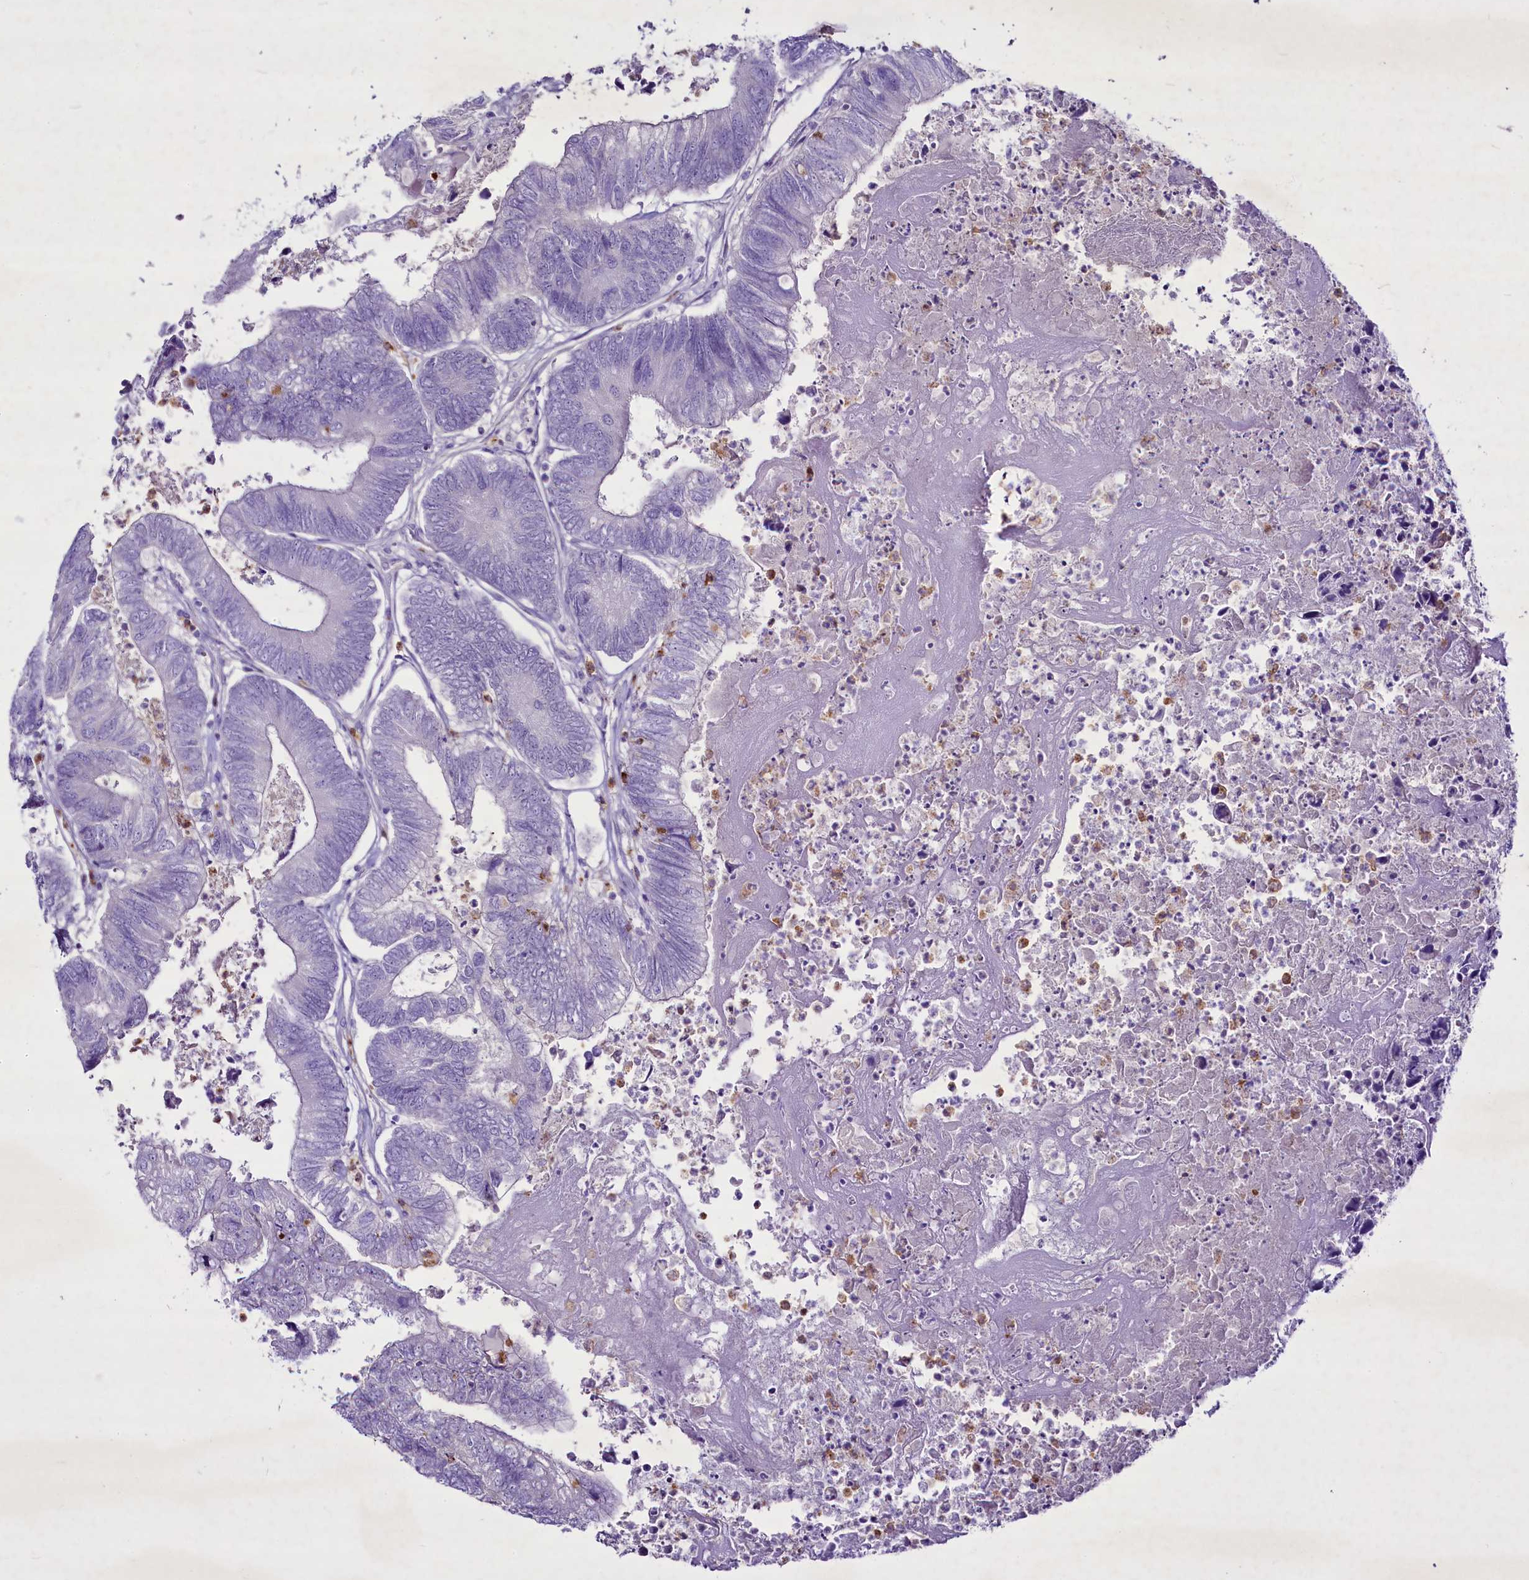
{"staining": {"intensity": "negative", "quantity": "none", "location": "none"}, "tissue": "colorectal cancer", "cell_type": "Tumor cells", "image_type": "cancer", "snomed": [{"axis": "morphology", "description": "Adenocarcinoma, NOS"}, {"axis": "topography", "description": "Colon"}], "caption": "Protein analysis of colorectal cancer (adenocarcinoma) exhibits no significant positivity in tumor cells.", "gene": "FAM209B", "patient": {"sex": "female", "age": 67}}